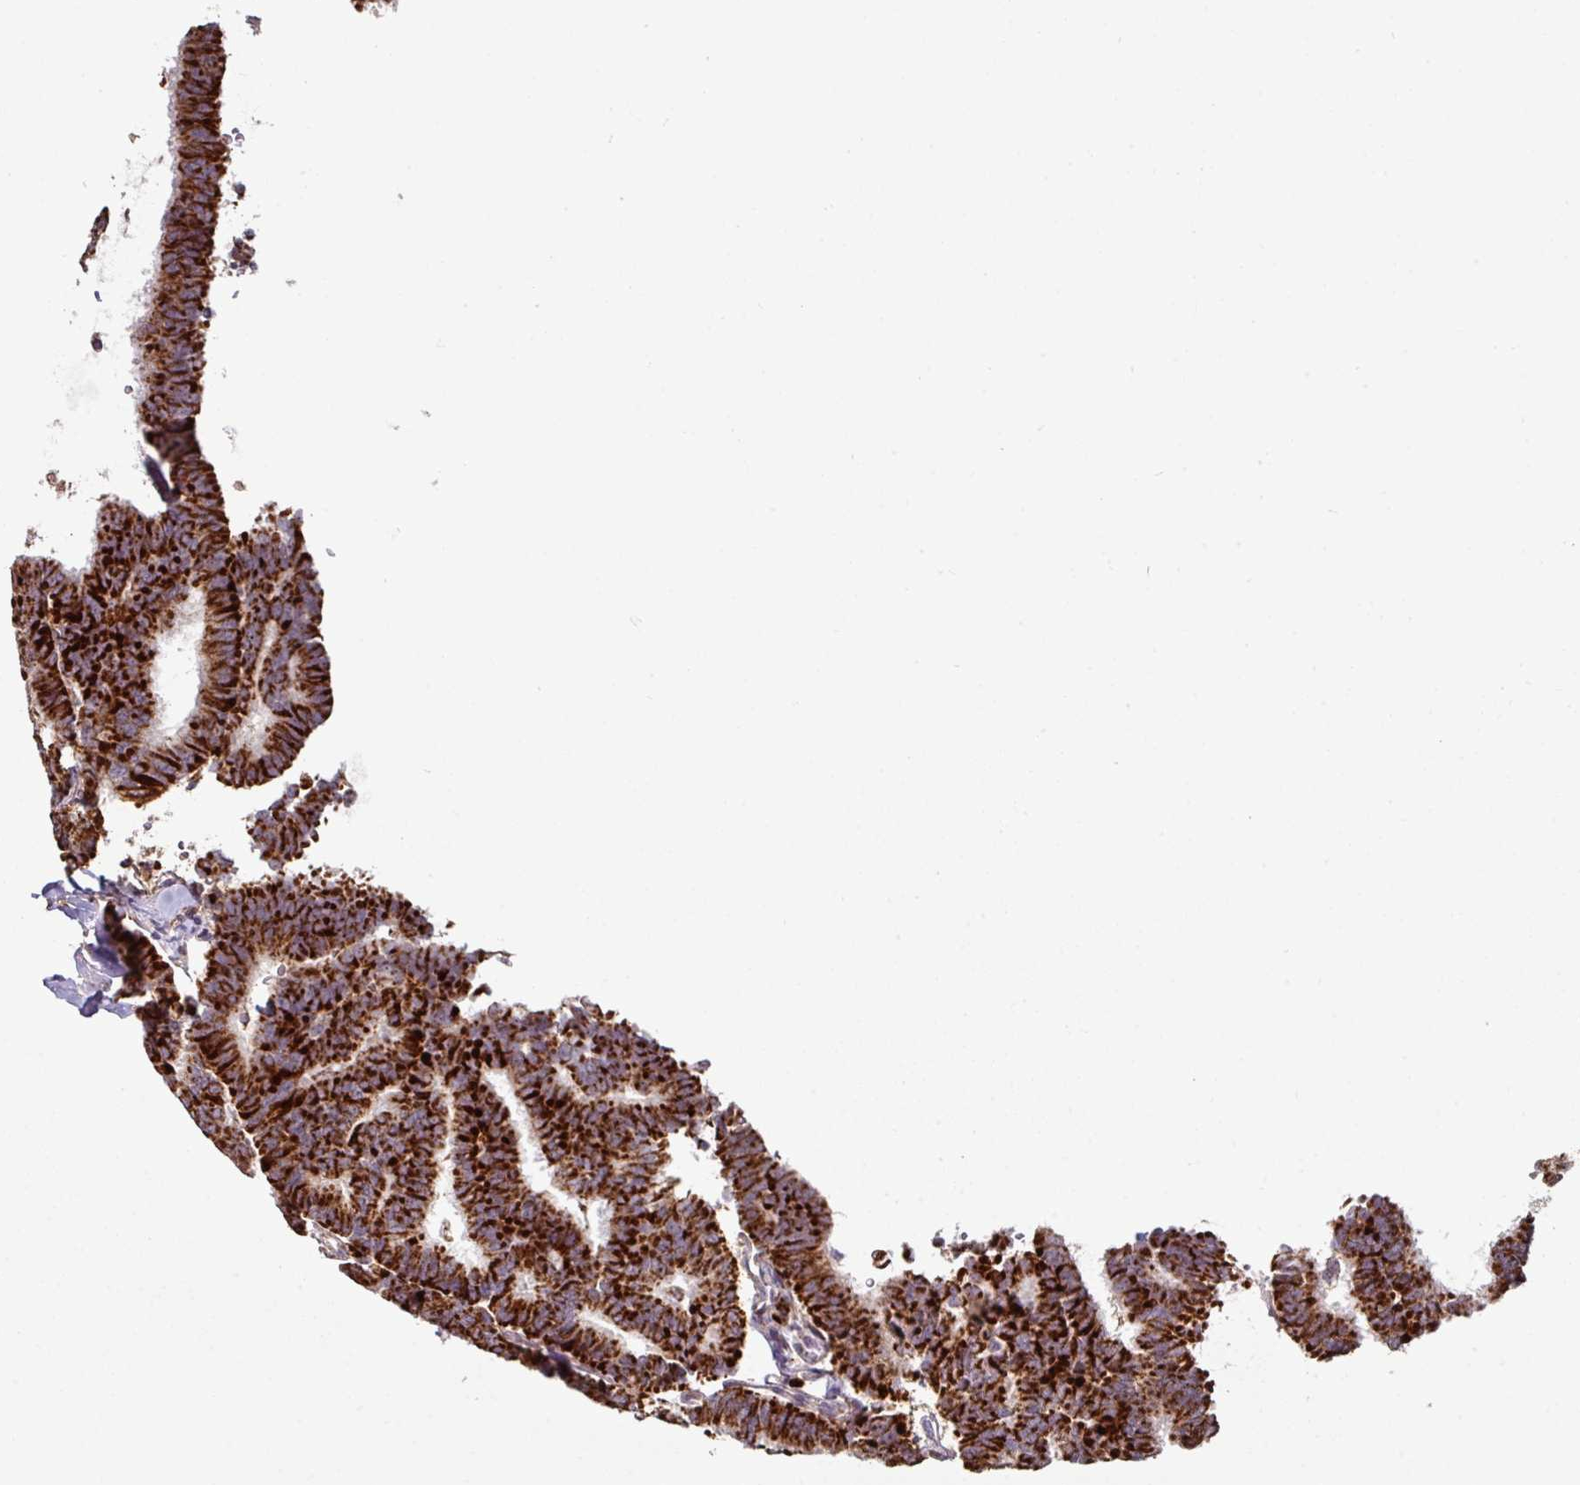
{"staining": {"intensity": "strong", "quantity": ">75%", "location": "cytoplasmic/membranous"}, "tissue": "thyroid cancer", "cell_type": "Tumor cells", "image_type": "cancer", "snomed": [{"axis": "morphology", "description": "Papillary adenocarcinoma, NOS"}, {"axis": "topography", "description": "Thyroid gland"}], "caption": "Immunohistochemistry (DAB (3,3'-diaminobenzidine)) staining of thyroid cancer (papillary adenocarcinoma) reveals strong cytoplasmic/membranous protein expression in approximately >75% of tumor cells.", "gene": "OR2D3", "patient": {"sex": "female", "age": 35}}